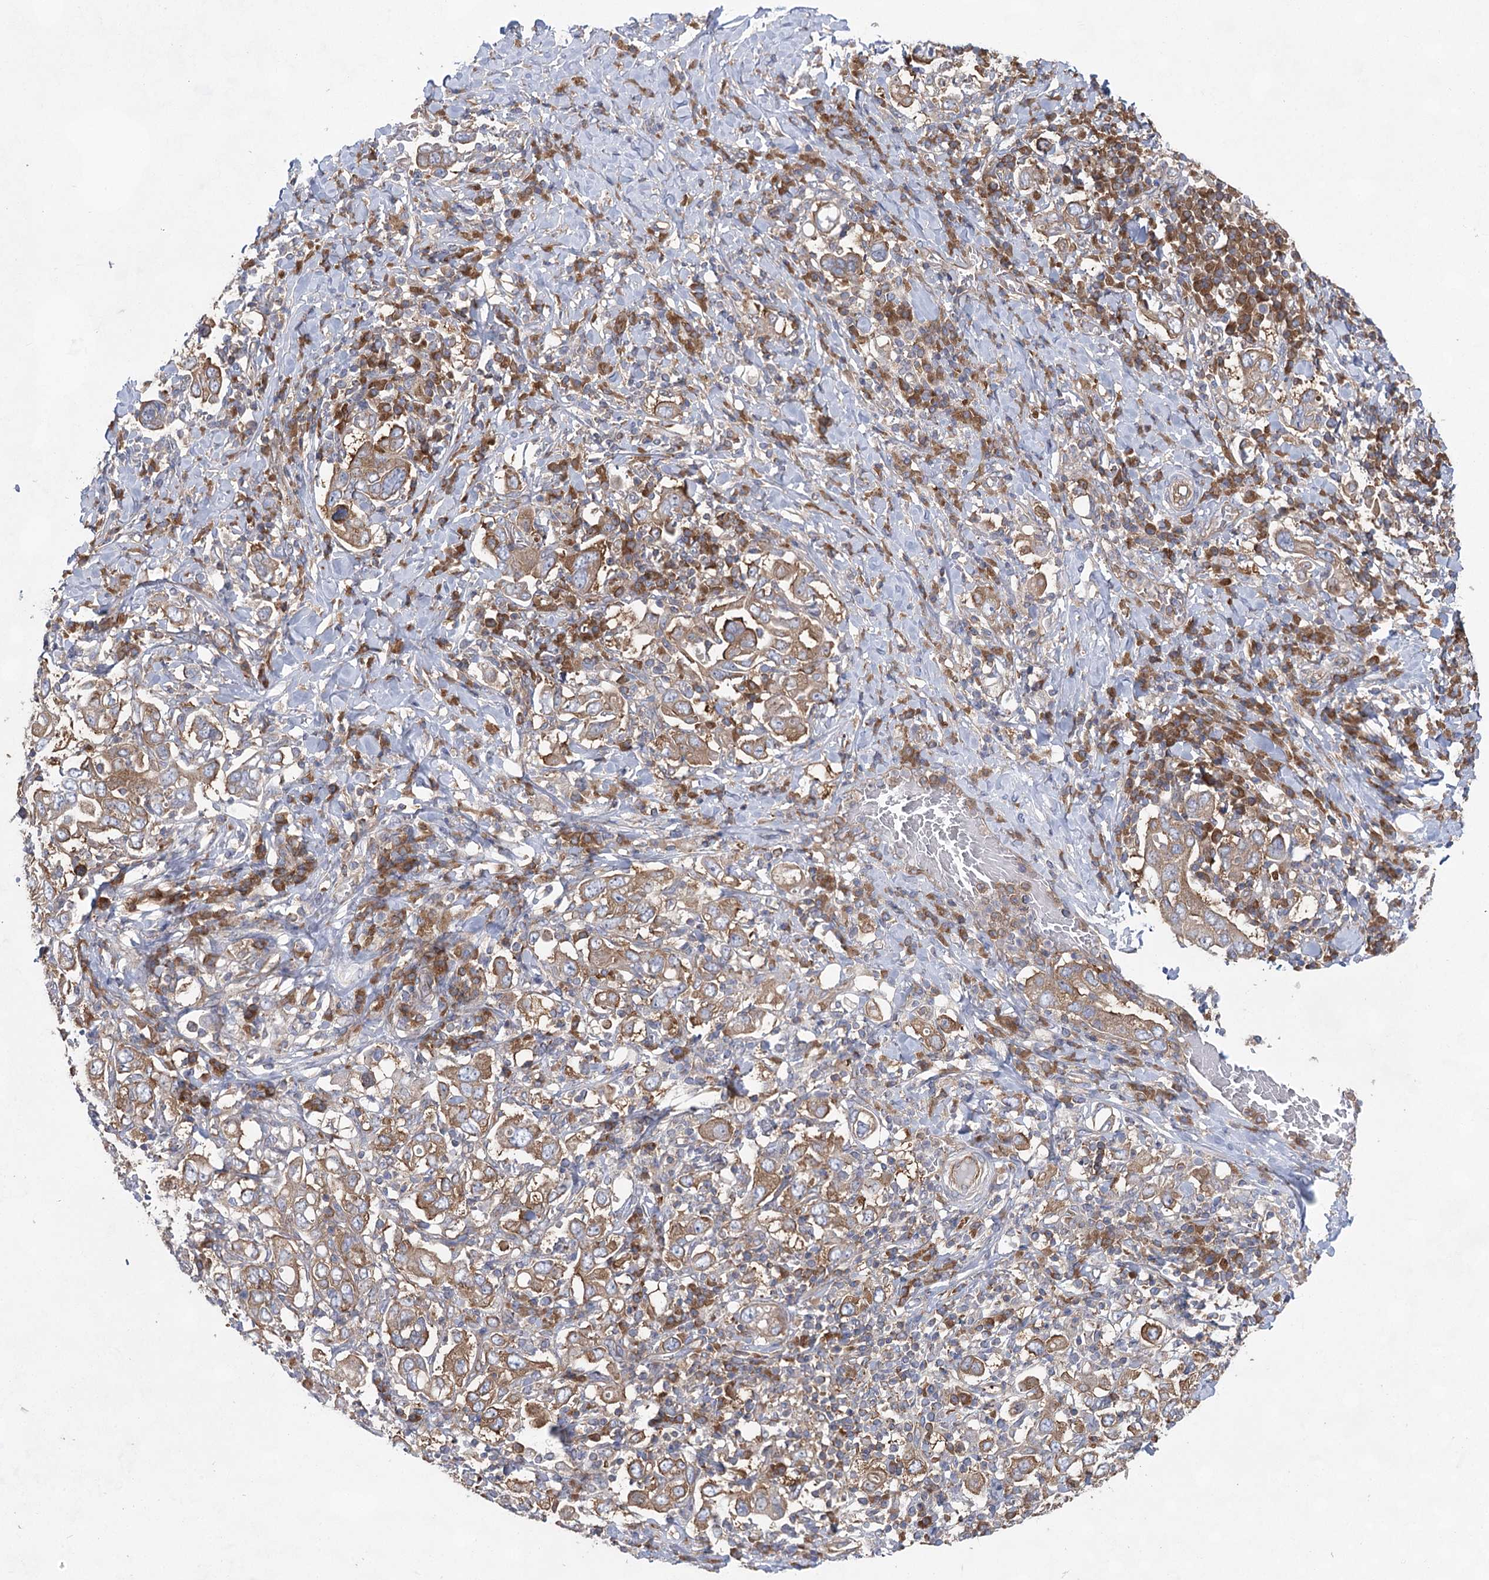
{"staining": {"intensity": "moderate", "quantity": ">75%", "location": "cytoplasmic/membranous"}, "tissue": "stomach cancer", "cell_type": "Tumor cells", "image_type": "cancer", "snomed": [{"axis": "morphology", "description": "Adenocarcinoma, NOS"}, {"axis": "topography", "description": "Stomach, upper"}], "caption": "DAB immunohistochemical staining of stomach cancer (adenocarcinoma) exhibits moderate cytoplasmic/membranous protein staining in about >75% of tumor cells.", "gene": "EIF3A", "patient": {"sex": "male", "age": 62}}